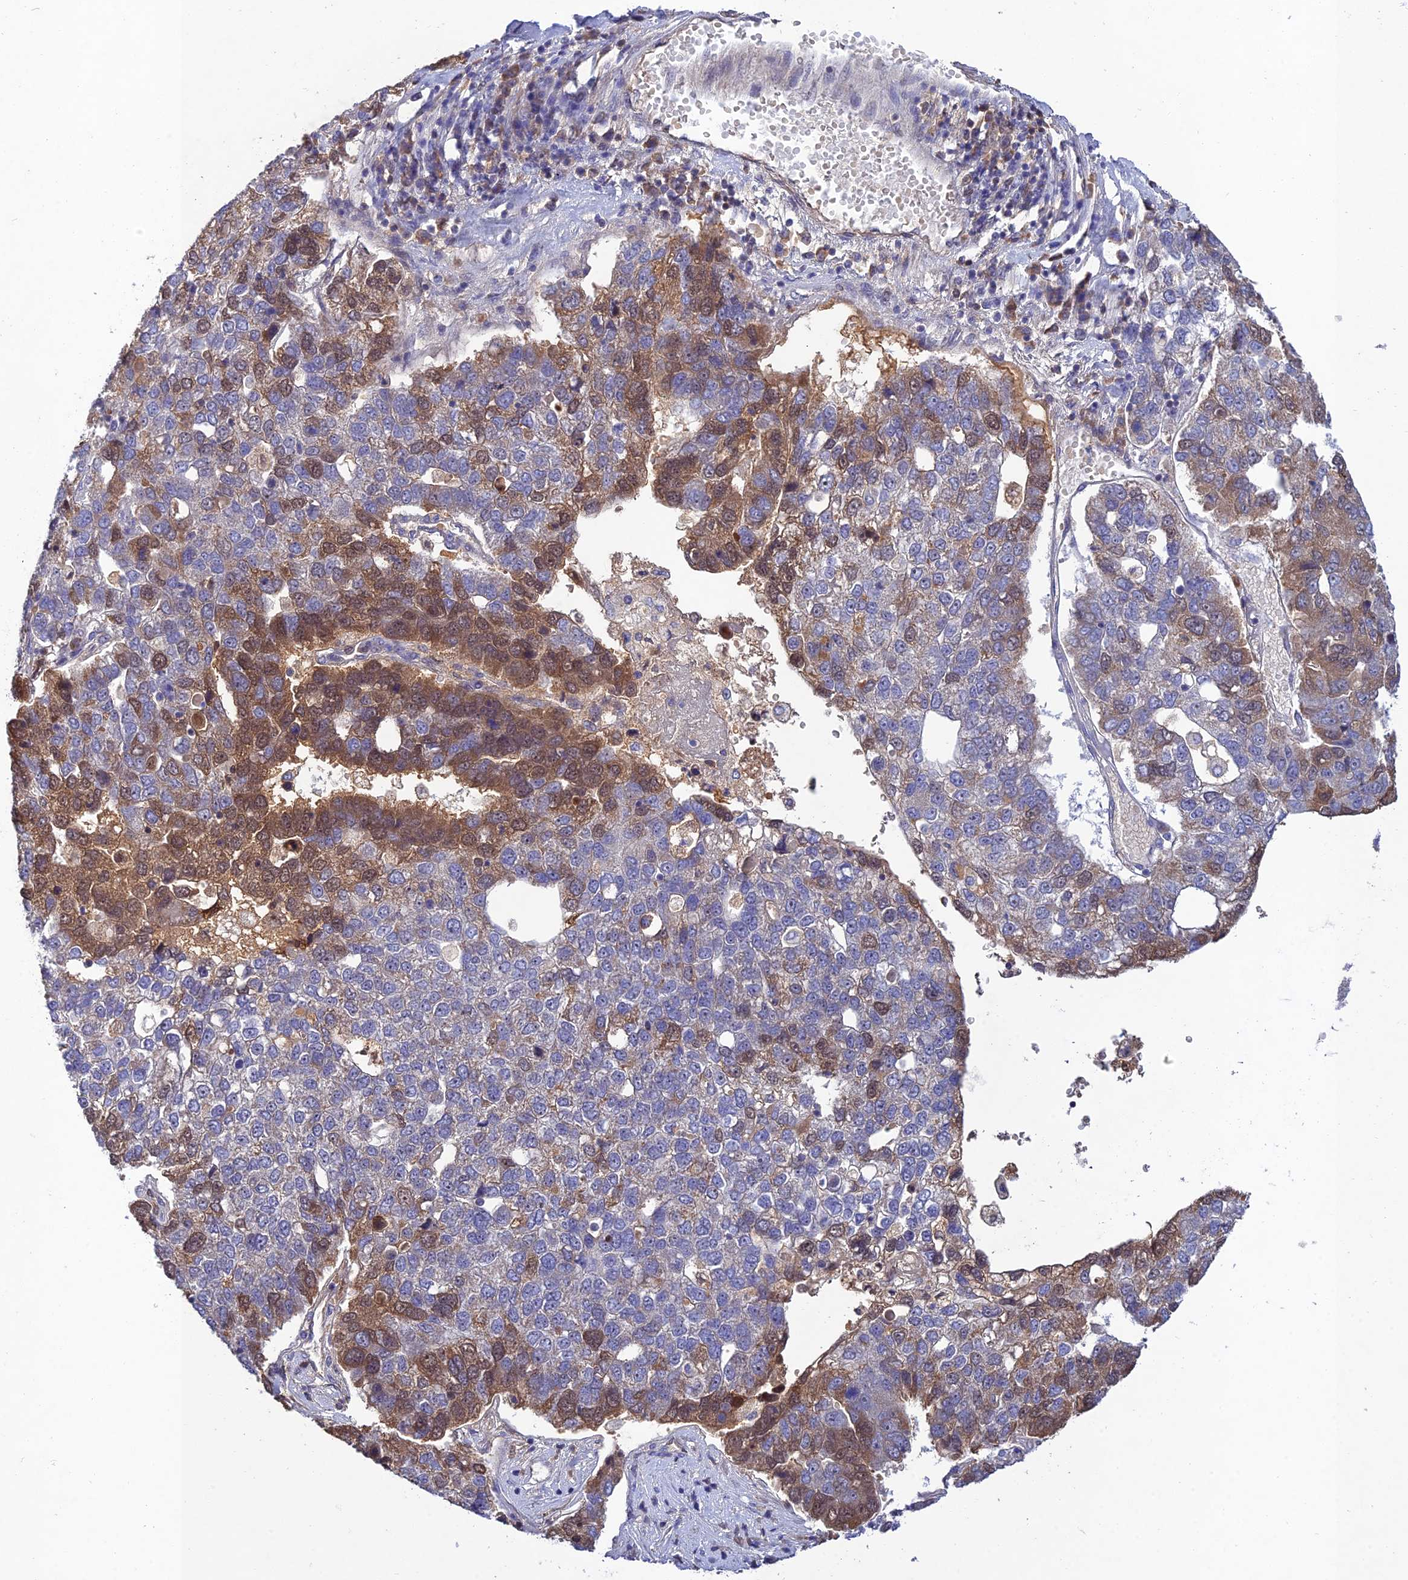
{"staining": {"intensity": "moderate", "quantity": "<25%", "location": "cytoplasmic/membranous,nuclear"}, "tissue": "pancreatic cancer", "cell_type": "Tumor cells", "image_type": "cancer", "snomed": [{"axis": "morphology", "description": "Adenocarcinoma, NOS"}, {"axis": "topography", "description": "Pancreas"}], "caption": "Immunohistochemical staining of pancreatic cancer (adenocarcinoma) exhibits moderate cytoplasmic/membranous and nuclear protein staining in approximately <25% of tumor cells.", "gene": "CHST5", "patient": {"sex": "female", "age": 61}}